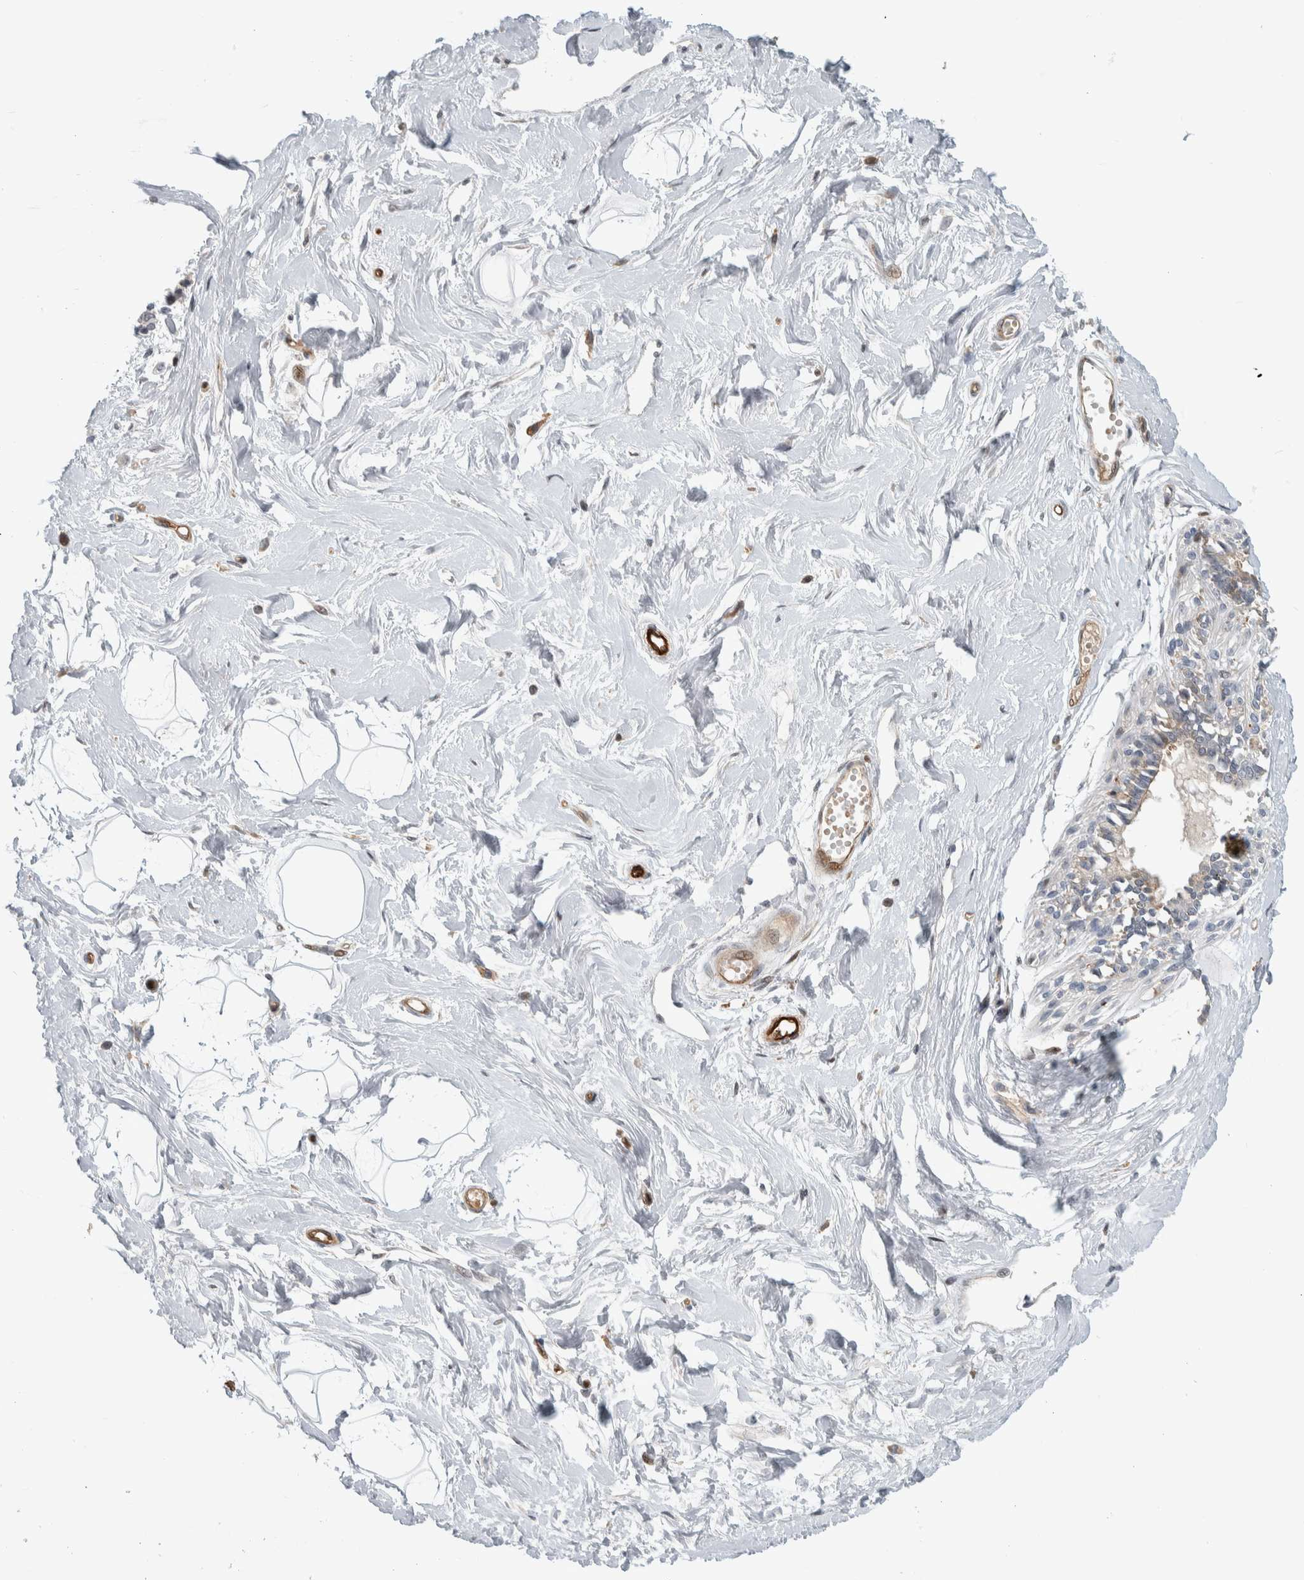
{"staining": {"intensity": "negative", "quantity": "none", "location": "none"}, "tissue": "breast", "cell_type": "Adipocytes", "image_type": "normal", "snomed": [{"axis": "morphology", "description": "Normal tissue, NOS"}, {"axis": "topography", "description": "Breast"}], "caption": "Micrograph shows no protein positivity in adipocytes of normal breast. (DAB IHC with hematoxylin counter stain).", "gene": "MSL1", "patient": {"sex": "female", "age": 45}}